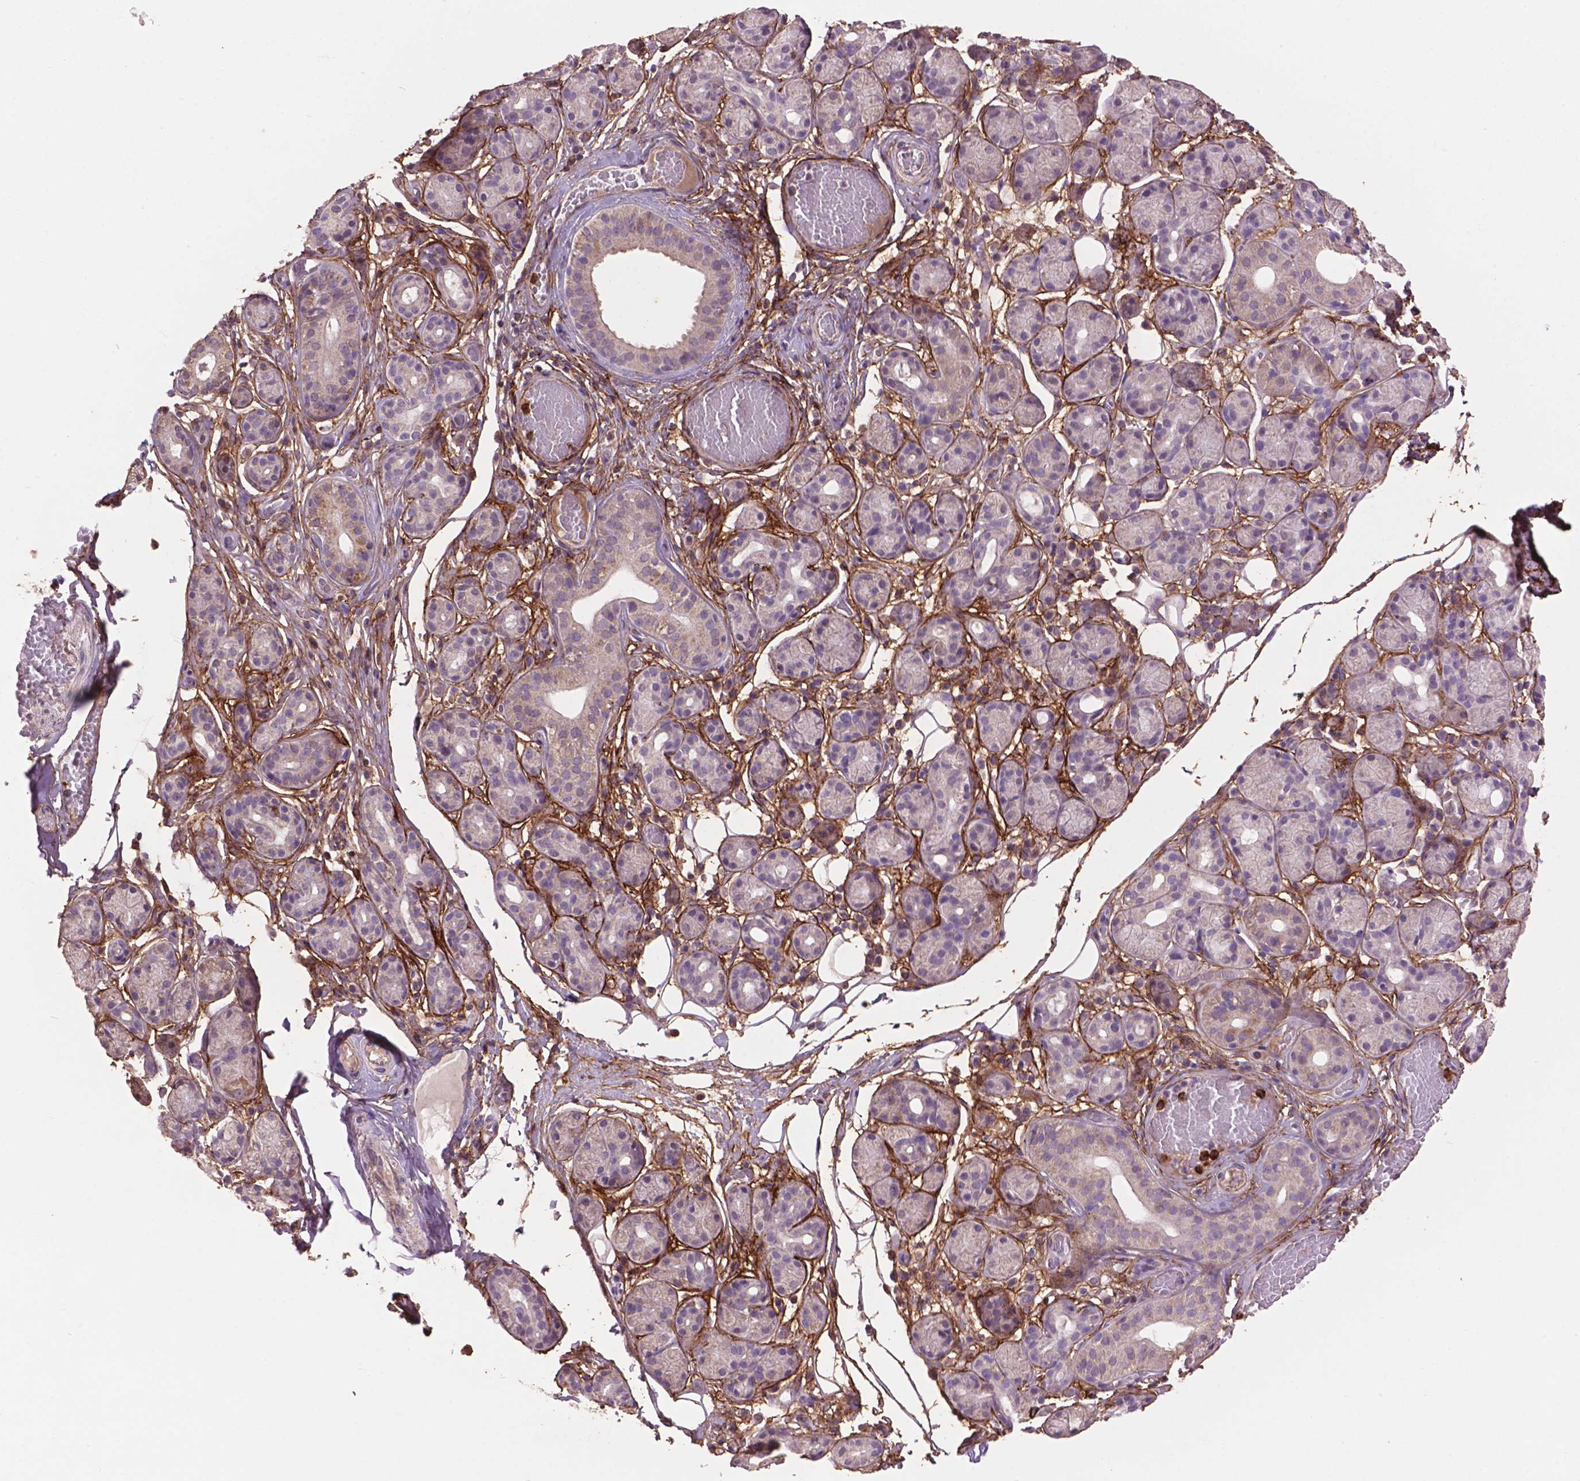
{"staining": {"intensity": "negative", "quantity": "none", "location": "none"}, "tissue": "salivary gland", "cell_type": "Glandular cells", "image_type": "normal", "snomed": [{"axis": "morphology", "description": "Normal tissue, NOS"}, {"axis": "topography", "description": "Salivary gland"}, {"axis": "topography", "description": "Peripheral nerve tissue"}], "caption": "This is an immunohistochemistry (IHC) micrograph of unremarkable salivary gland. There is no expression in glandular cells.", "gene": "LRRC3C", "patient": {"sex": "male", "age": 71}}